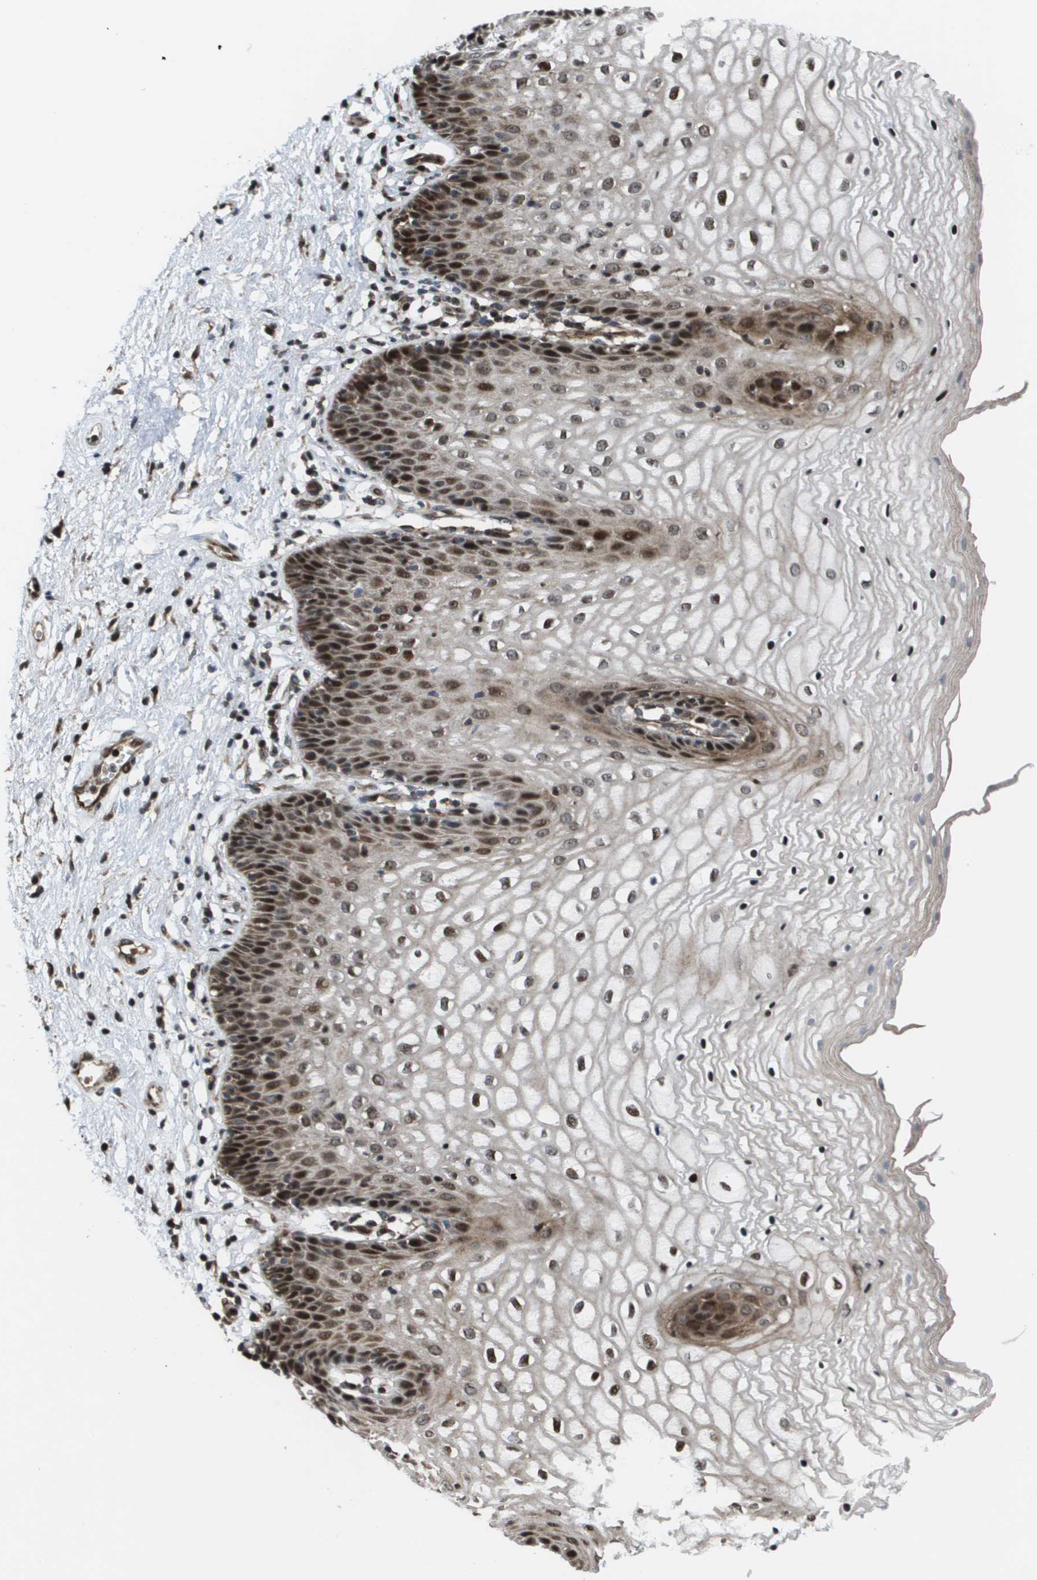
{"staining": {"intensity": "strong", "quantity": "25%-75%", "location": "cytoplasmic/membranous,nuclear"}, "tissue": "vagina", "cell_type": "Squamous epithelial cells", "image_type": "normal", "snomed": [{"axis": "morphology", "description": "Normal tissue, NOS"}, {"axis": "topography", "description": "Vagina"}], "caption": "Vagina stained with immunohistochemistry exhibits strong cytoplasmic/membranous,nuclear expression in approximately 25%-75% of squamous epithelial cells.", "gene": "AXIN2", "patient": {"sex": "female", "age": 34}}